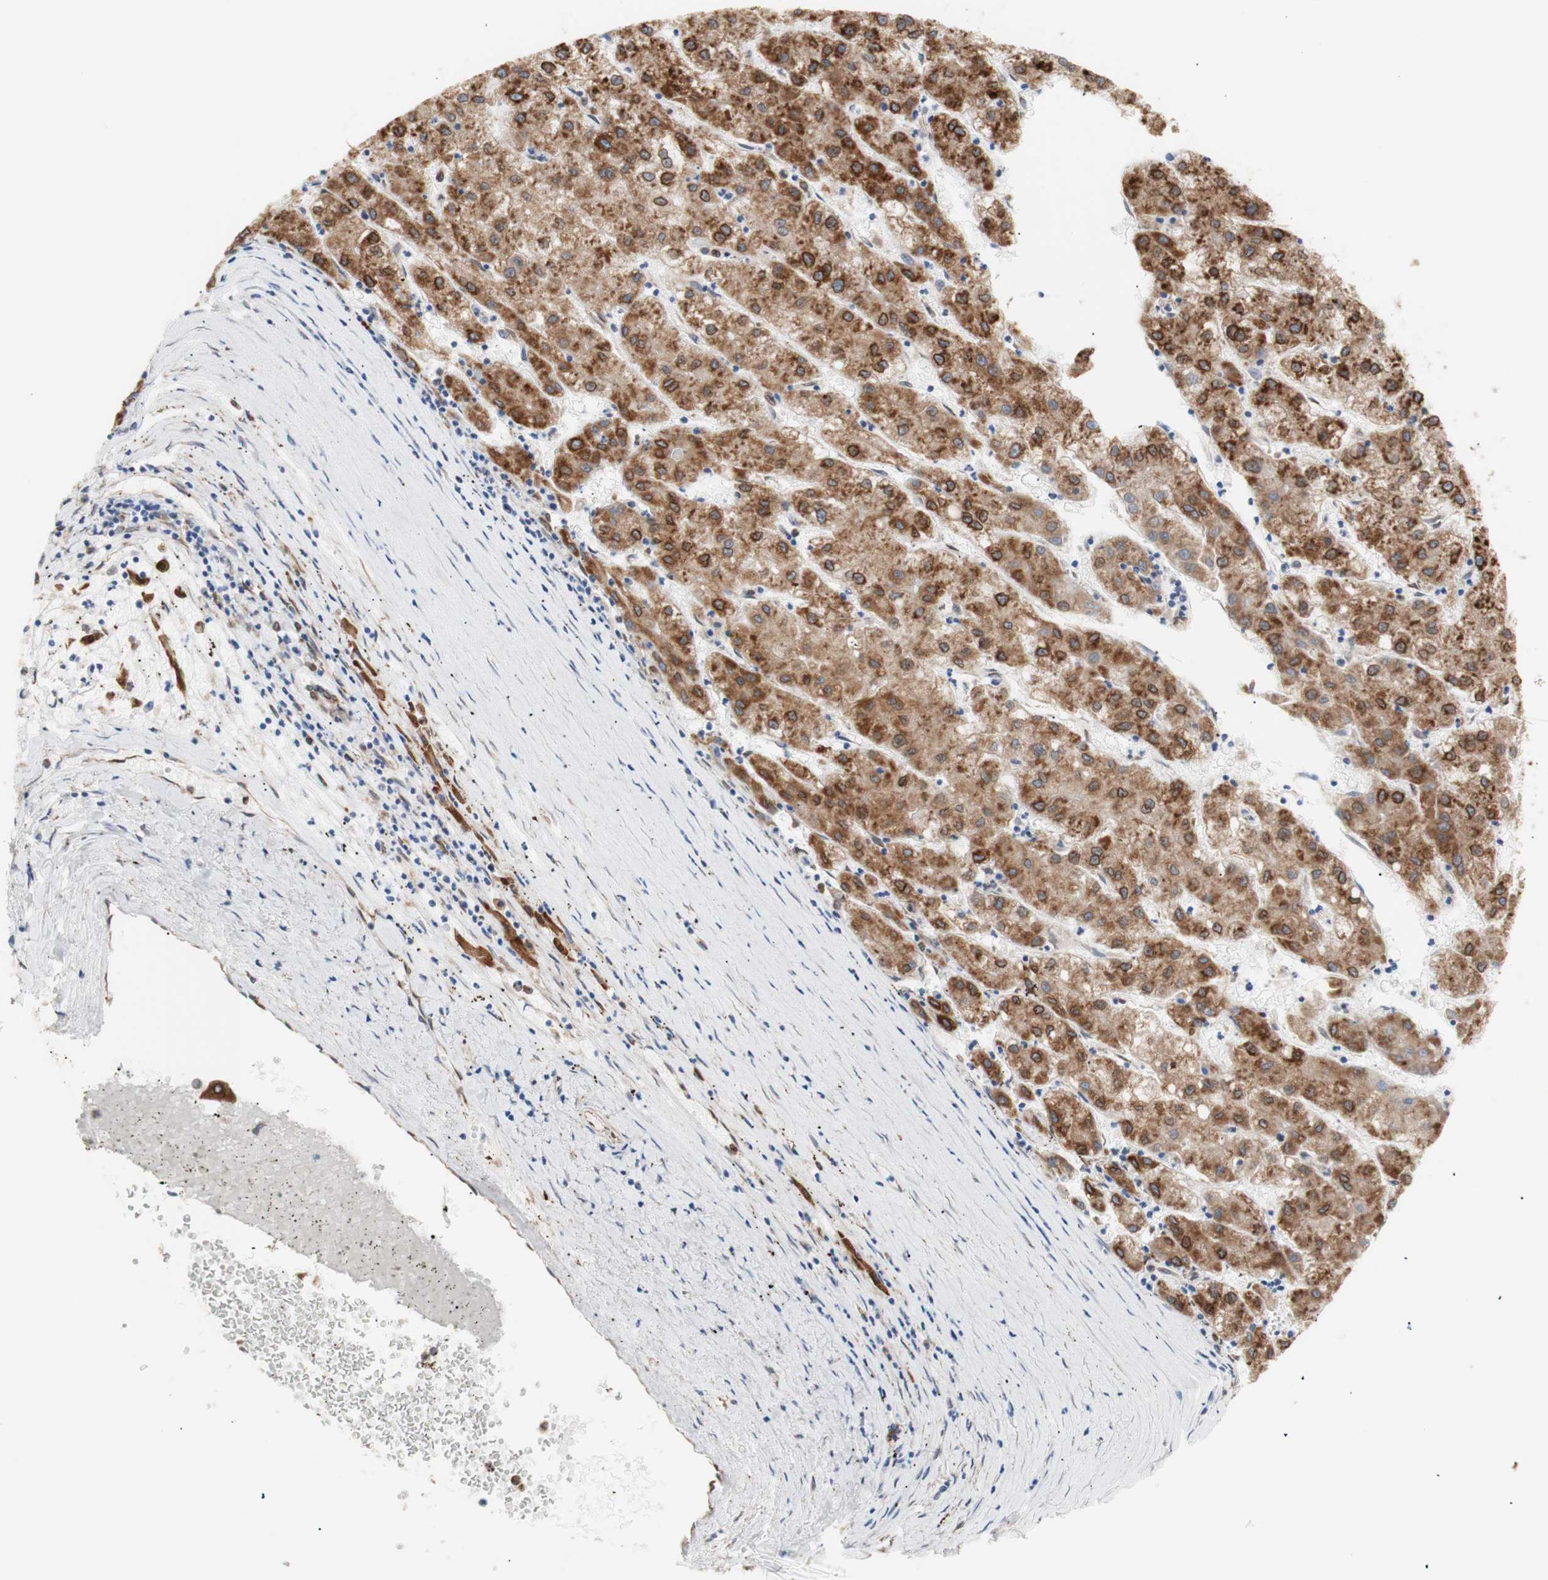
{"staining": {"intensity": "moderate", "quantity": ">75%", "location": "cytoplasmic/membranous,nuclear"}, "tissue": "liver cancer", "cell_type": "Tumor cells", "image_type": "cancer", "snomed": [{"axis": "morphology", "description": "Carcinoma, Hepatocellular, NOS"}, {"axis": "topography", "description": "Liver"}], "caption": "Human liver hepatocellular carcinoma stained with a brown dye shows moderate cytoplasmic/membranous and nuclear positive staining in approximately >75% of tumor cells.", "gene": "ERLIN1", "patient": {"sex": "male", "age": 72}}